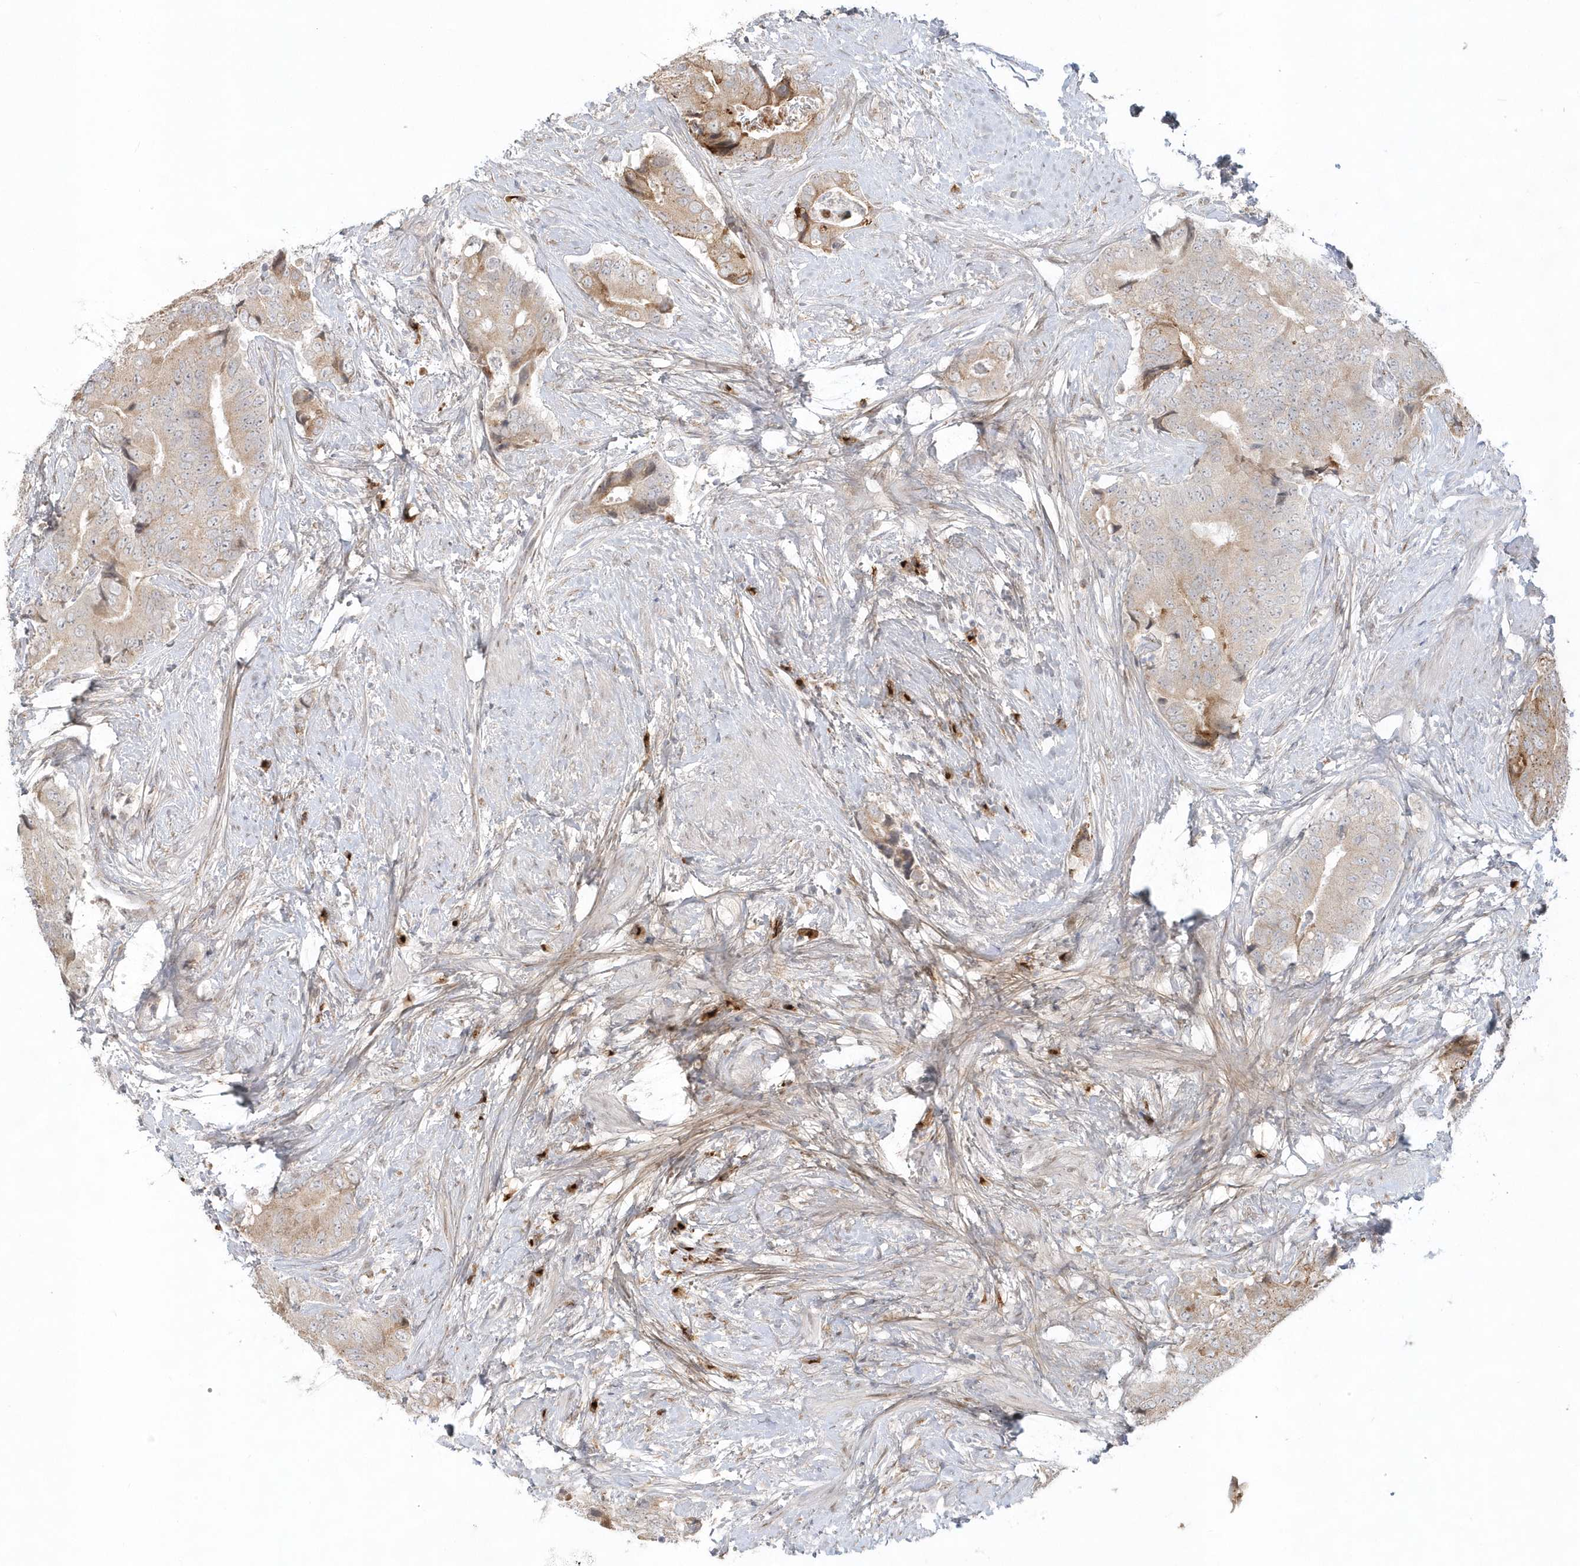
{"staining": {"intensity": "weak", "quantity": "25%-75%", "location": "cytoplasmic/membranous"}, "tissue": "prostate cancer", "cell_type": "Tumor cells", "image_type": "cancer", "snomed": [{"axis": "morphology", "description": "Adenocarcinoma, High grade"}, {"axis": "topography", "description": "Prostate"}], "caption": "Tumor cells demonstrate low levels of weak cytoplasmic/membranous expression in about 25%-75% of cells in human prostate cancer (adenocarcinoma (high-grade)).", "gene": "DHFR", "patient": {"sex": "male", "age": 70}}